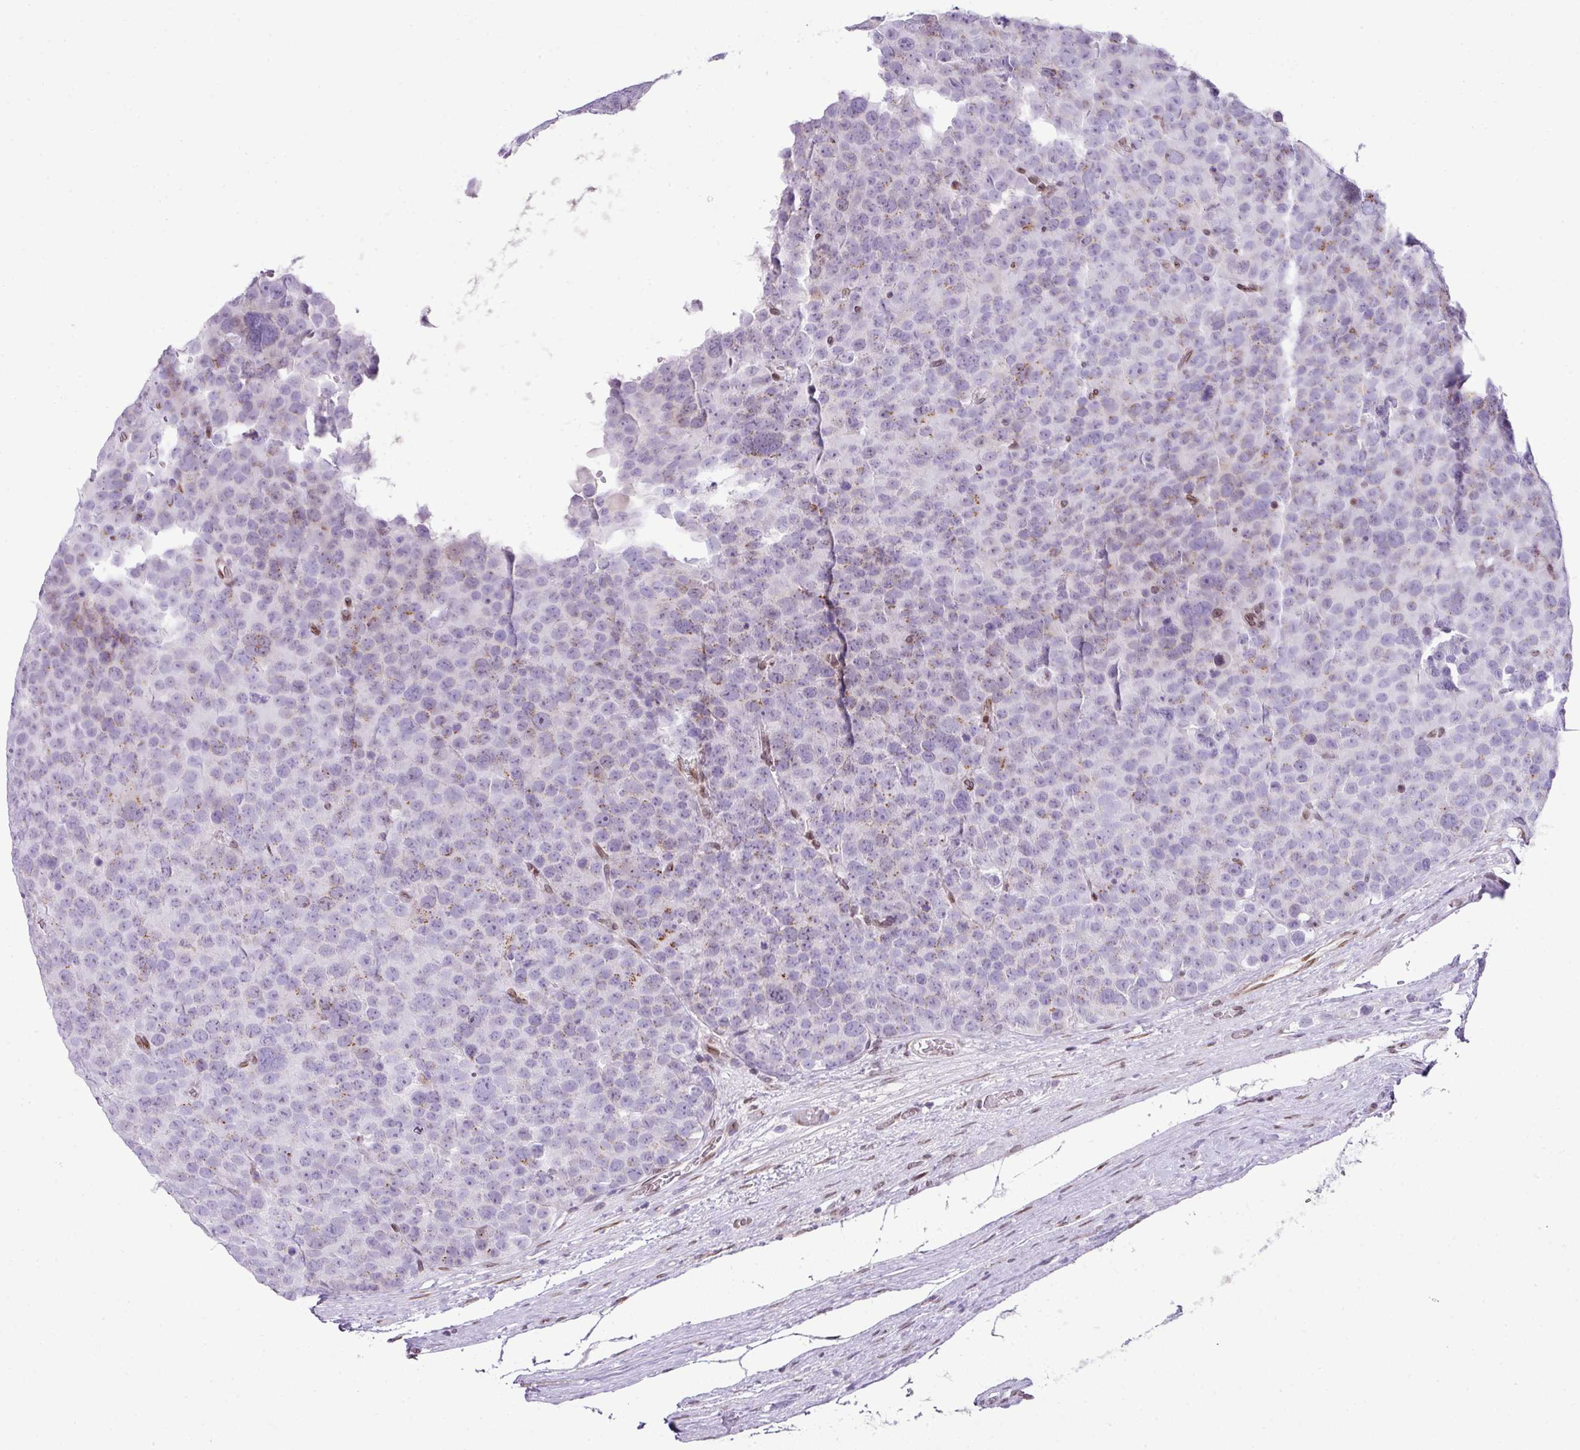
{"staining": {"intensity": "weak", "quantity": "<25%", "location": "cytoplasmic/membranous"}, "tissue": "testis cancer", "cell_type": "Tumor cells", "image_type": "cancer", "snomed": [{"axis": "morphology", "description": "Seminoma, NOS"}, {"axis": "topography", "description": "Testis"}], "caption": "Micrograph shows no significant protein expression in tumor cells of testis seminoma.", "gene": "PLK1", "patient": {"sex": "male", "age": 71}}